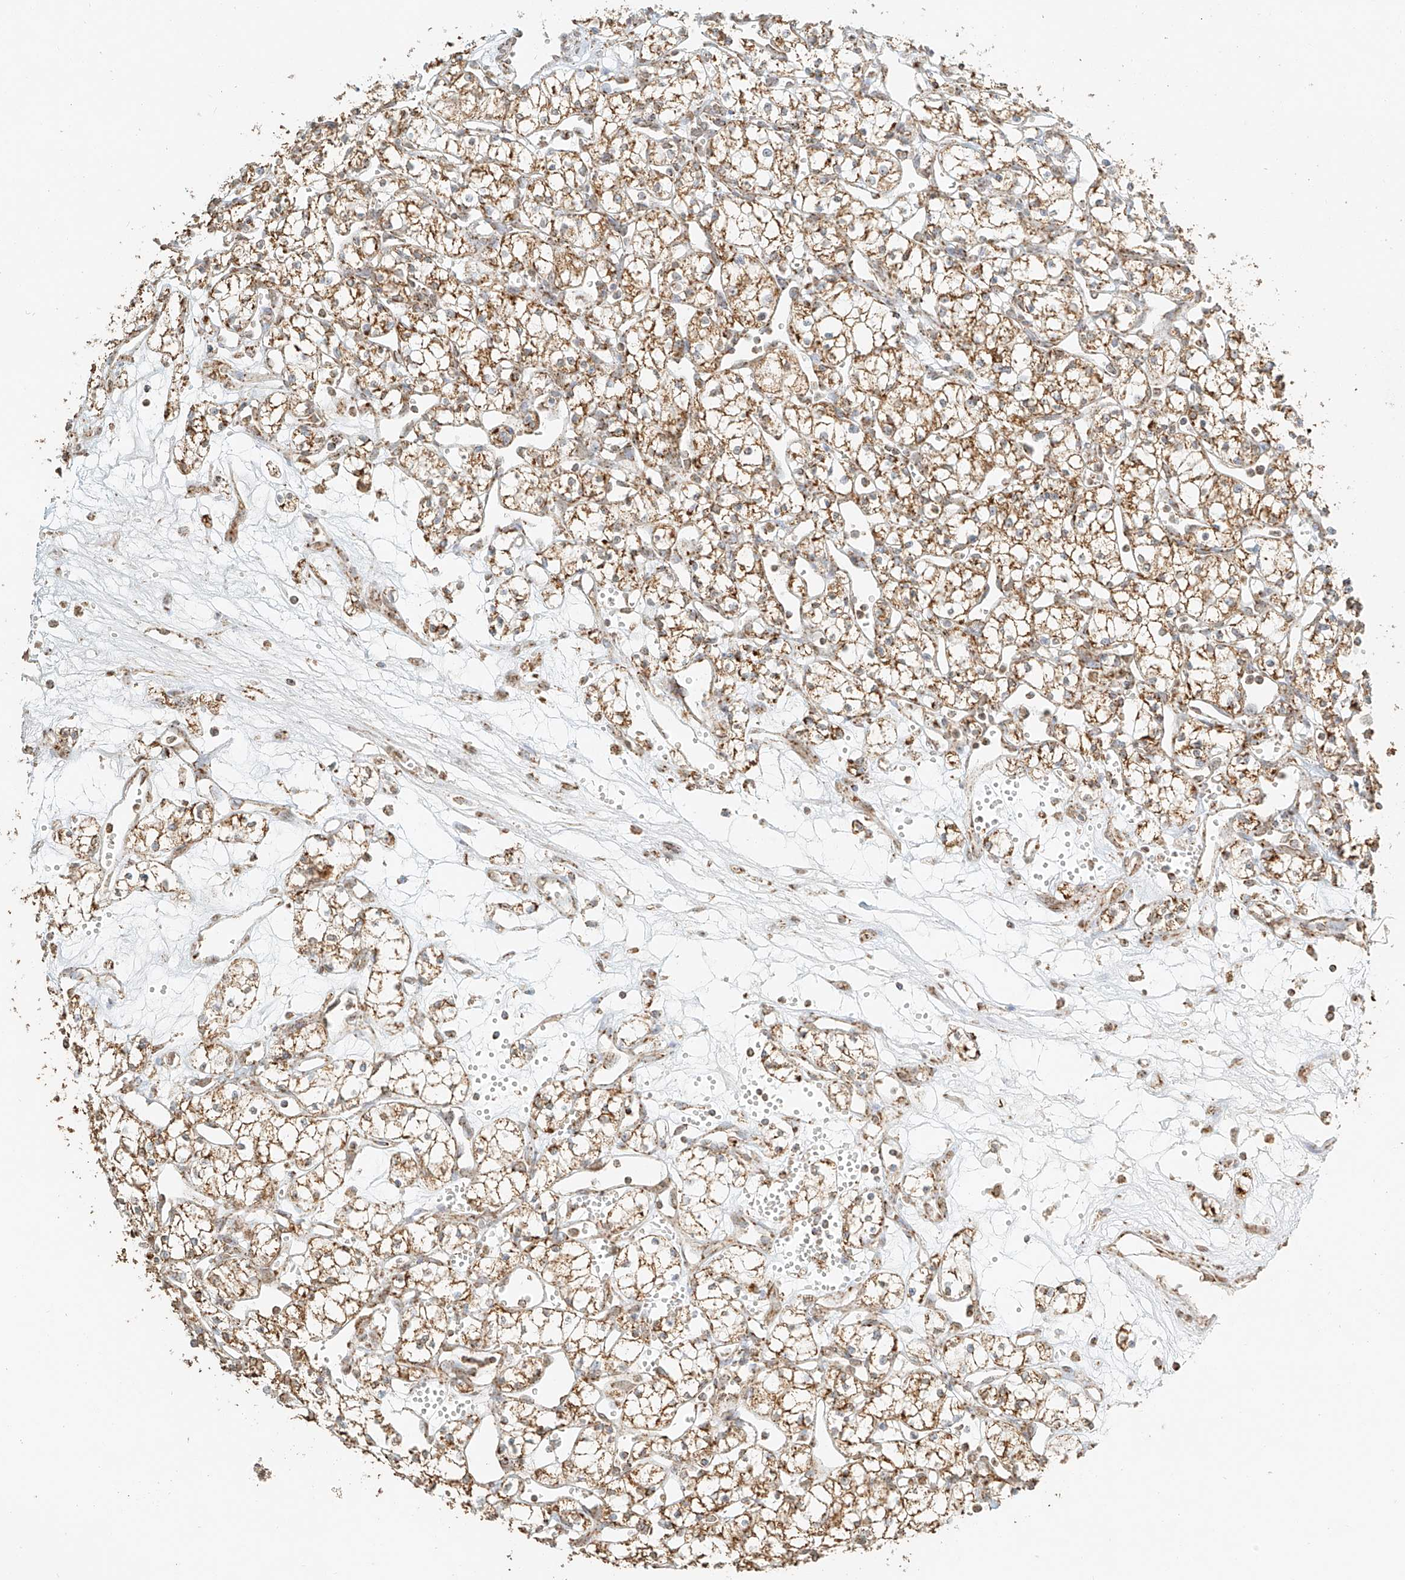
{"staining": {"intensity": "moderate", "quantity": ">75%", "location": "cytoplasmic/membranous"}, "tissue": "renal cancer", "cell_type": "Tumor cells", "image_type": "cancer", "snomed": [{"axis": "morphology", "description": "Adenocarcinoma, NOS"}, {"axis": "topography", "description": "Kidney"}], "caption": "The photomicrograph demonstrates immunohistochemical staining of renal cancer. There is moderate cytoplasmic/membranous positivity is seen in about >75% of tumor cells.", "gene": "MIPEP", "patient": {"sex": "male", "age": 59}}